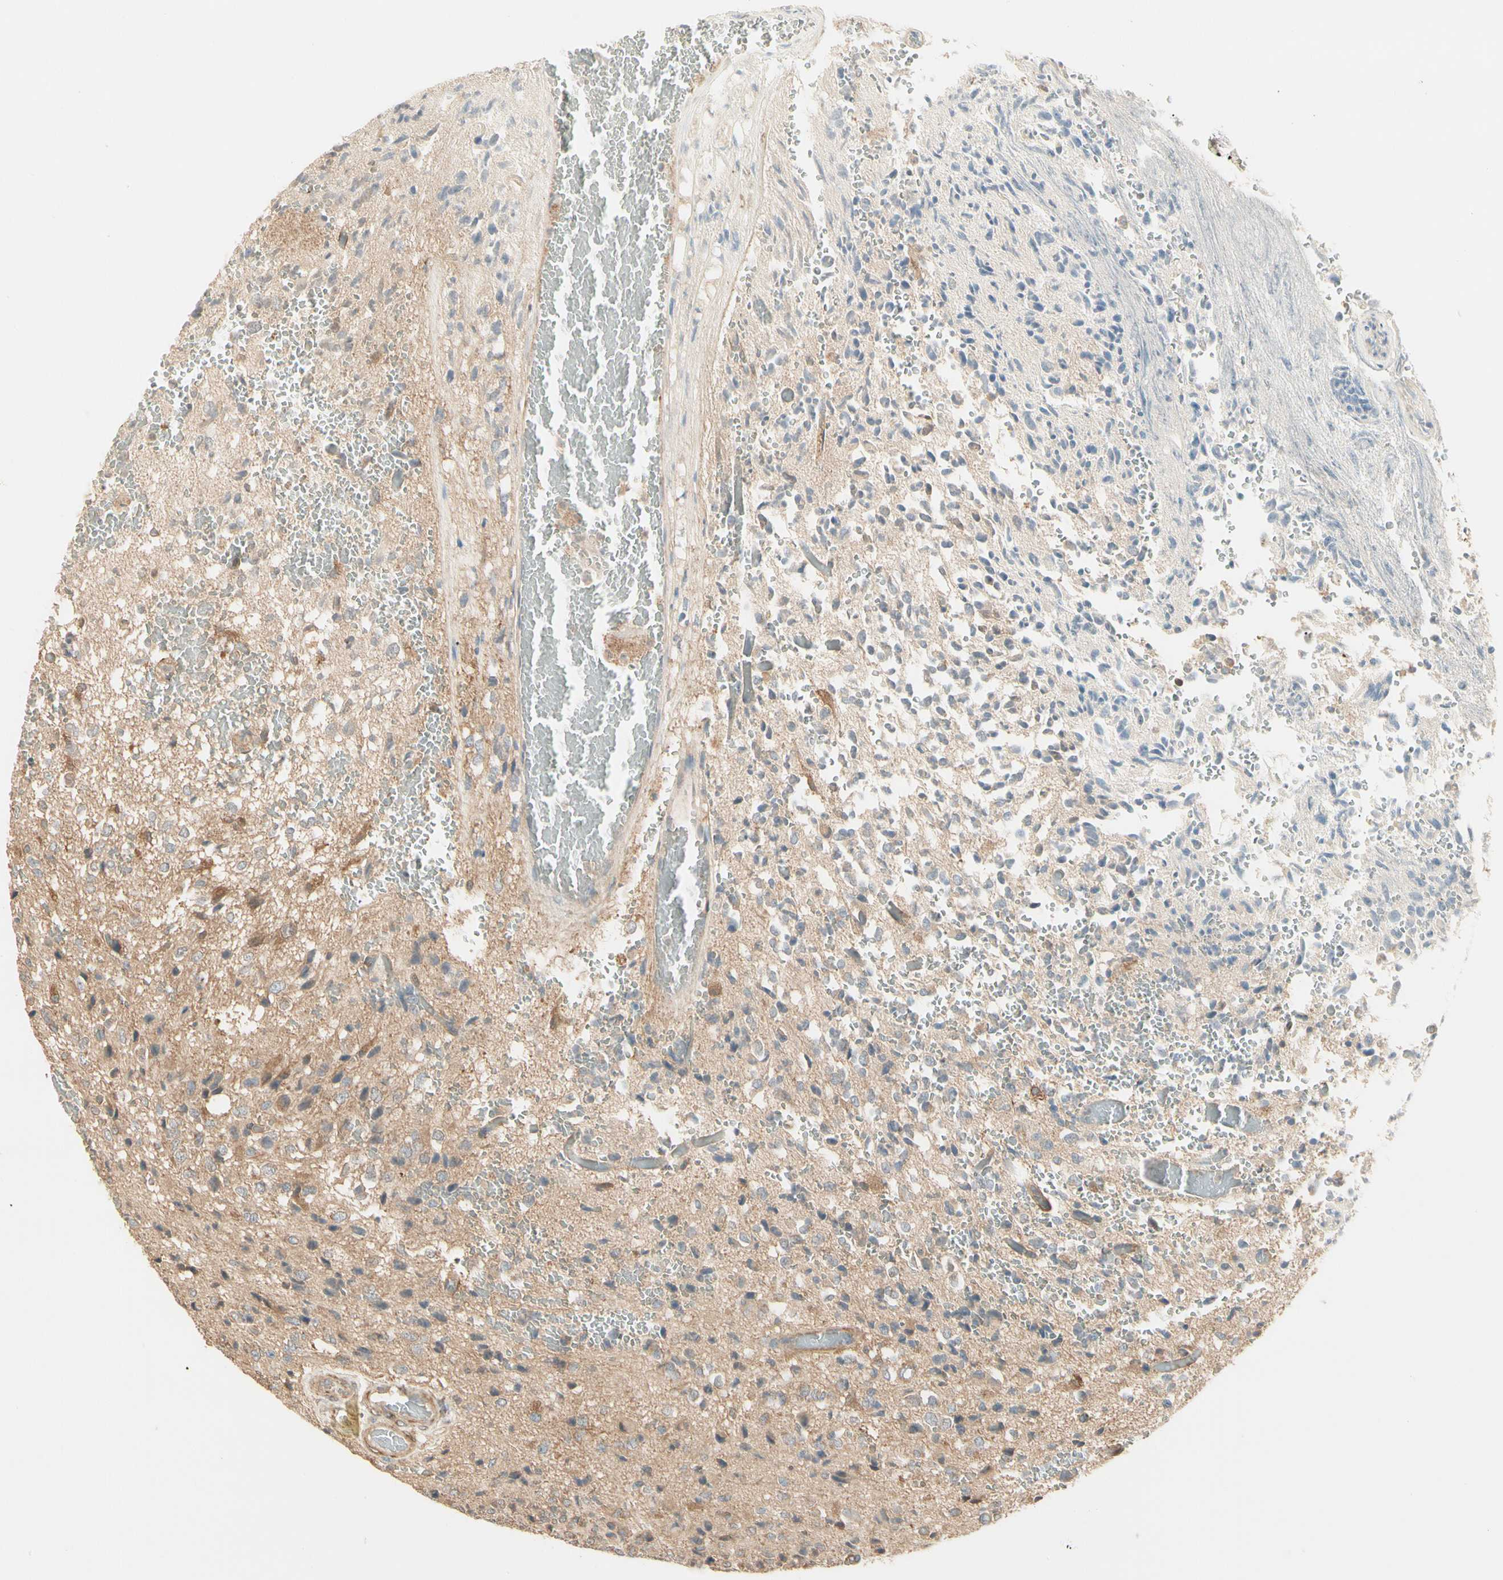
{"staining": {"intensity": "weak", "quantity": ">75%", "location": "cytoplasmic/membranous"}, "tissue": "glioma", "cell_type": "Tumor cells", "image_type": "cancer", "snomed": [{"axis": "morphology", "description": "Glioma, malignant, High grade"}, {"axis": "topography", "description": "pancreas cauda"}], "caption": "Human glioma stained for a protein (brown) displays weak cytoplasmic/membranous positive positivity in about >75% of tumor cells.", "gene": "IRAG1", "patient": {"sex": "male", "age": 60}}